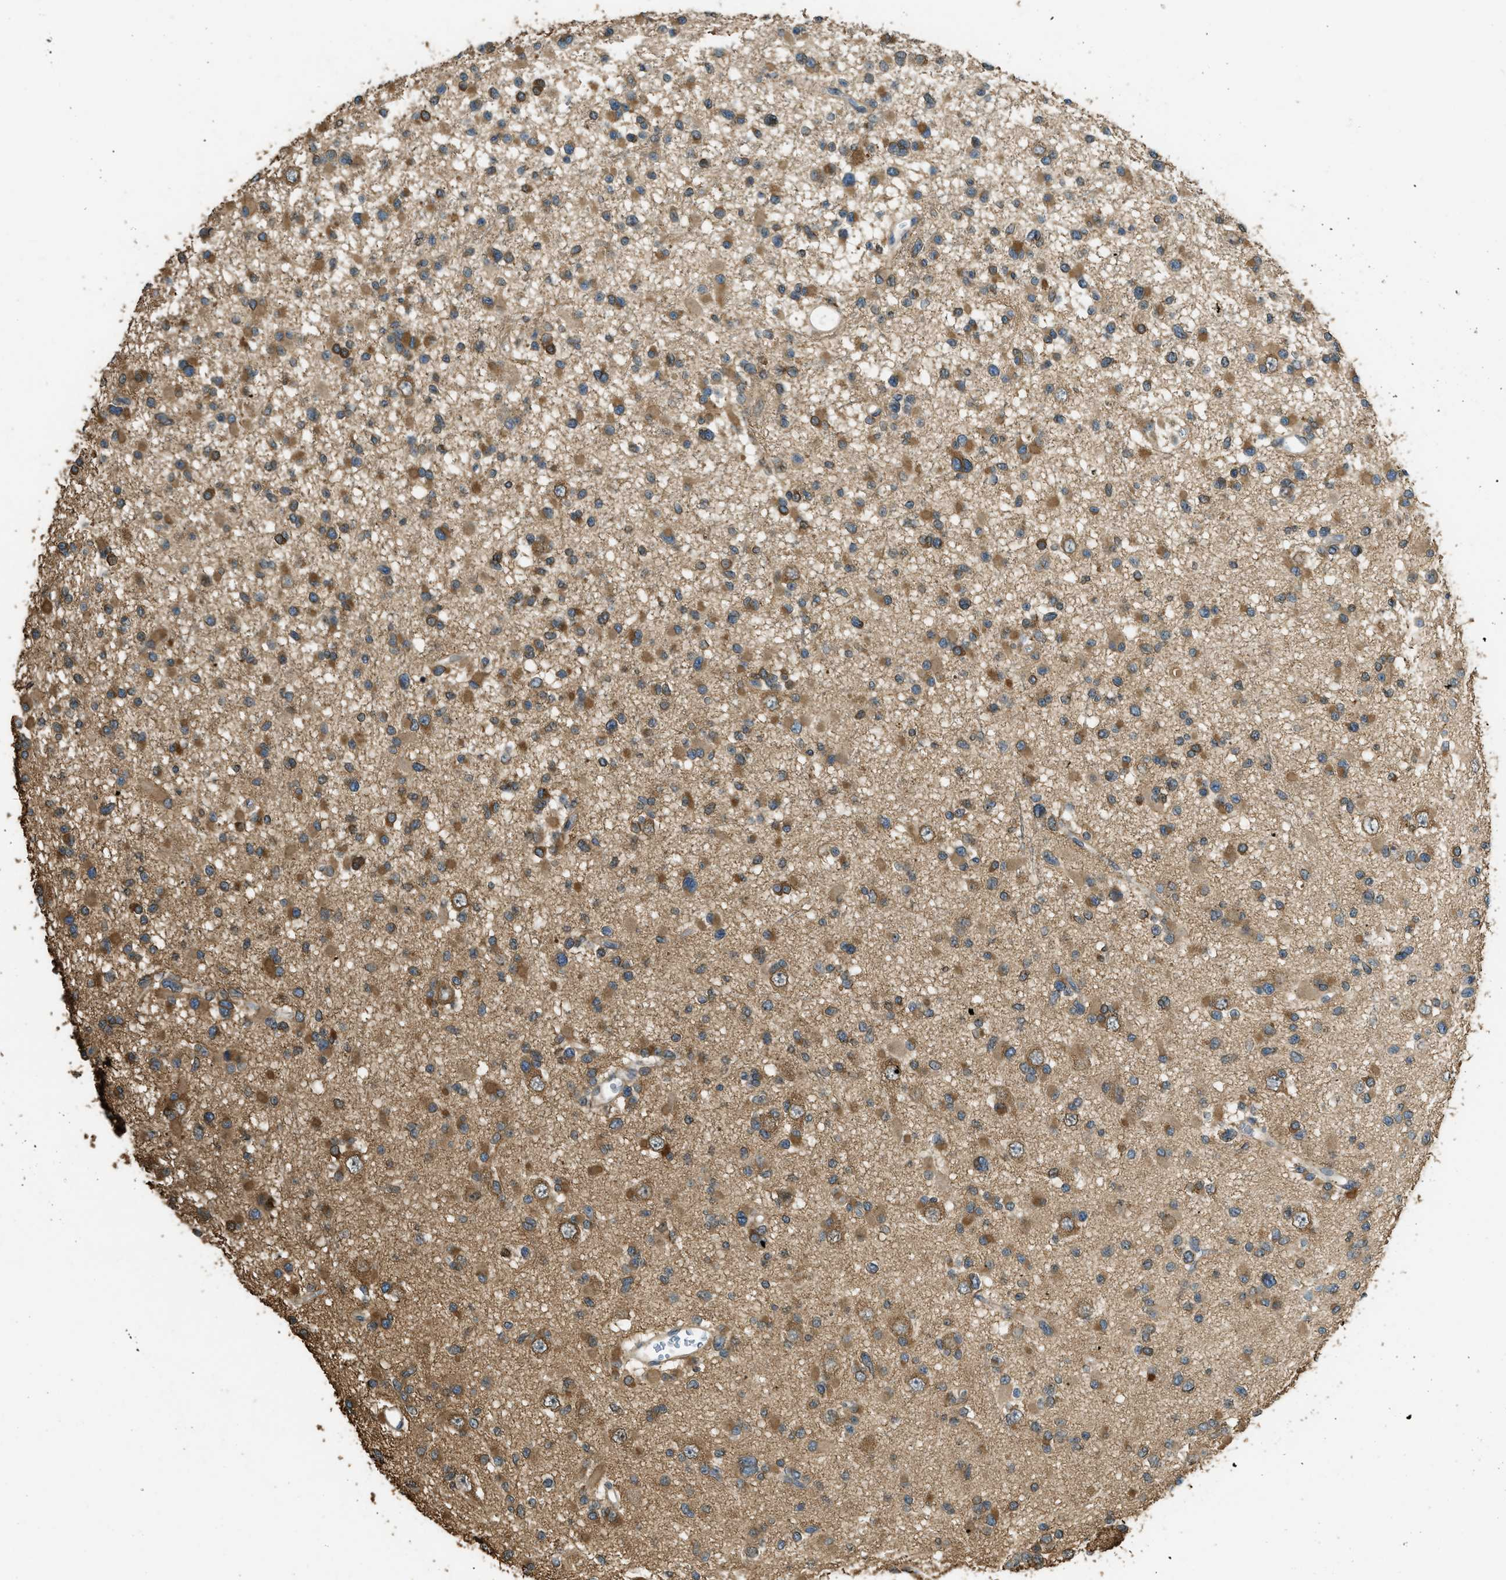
{"staining": {"intensity": "strong", "quantity": ">75%", "location": "cytoplasmic/membranous"}, "tissue": "glioma", "cell_type": "Tumor cells", "image_type": "cancer", "snomed": [{"axis": "morphology", "description": "Glioma, malignant, Low grade"}, {"axis": "topography", "description": "Brain"}], "caption": "A brown stain labels strong cytoplasmic/membranous expression of a protein in human malignant glioma (low-grade) tumor cells.", "gene": "OS9", "patient": {"sex": "female", "age": 22}}